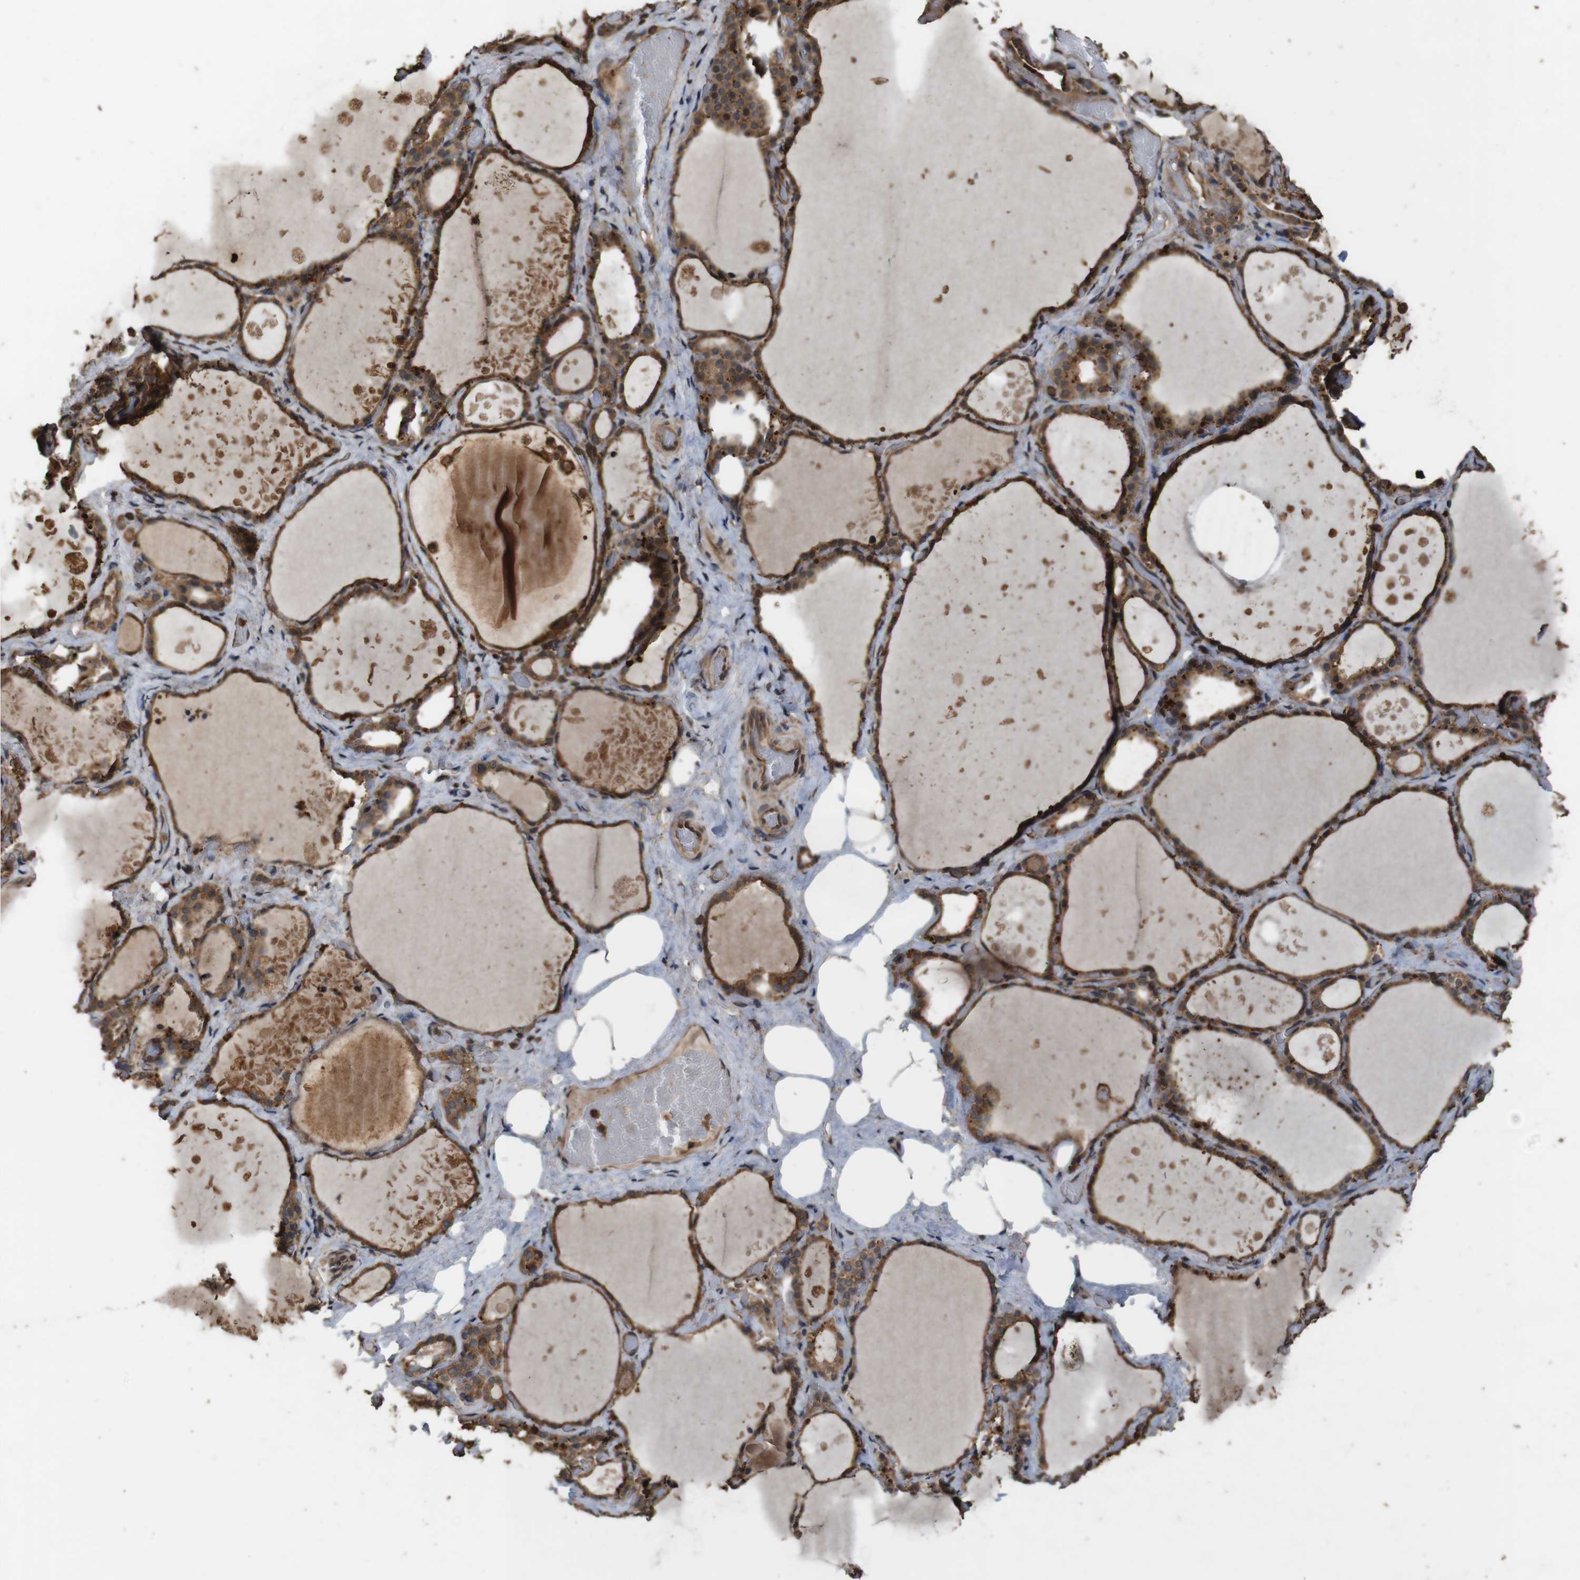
{"staining": {"intensity": "strong", "quantity": ">75%", "location": "cytoplasmic/membranous"}, "tissue": "thyroid gland", "cell_type": "Glandular cells", "image_type": "normal", "snomed": [{"axis": "morphology", "description": "Normal tissue, NOS"}, {"axis": "topography", "description": "Thyroid gland"}], "caption": "DAB (3,3'-diaminobenzidine) immunohistochemical staining of unremarkable thyroid gland displays strong cytoplasmic/membranous protein staining in about >75% of glandular cells. The protein is shown in brown color, while the nuclei are stained blue.", "gene": "BAG4", "patient": {"sex": "male", "age": 61}}